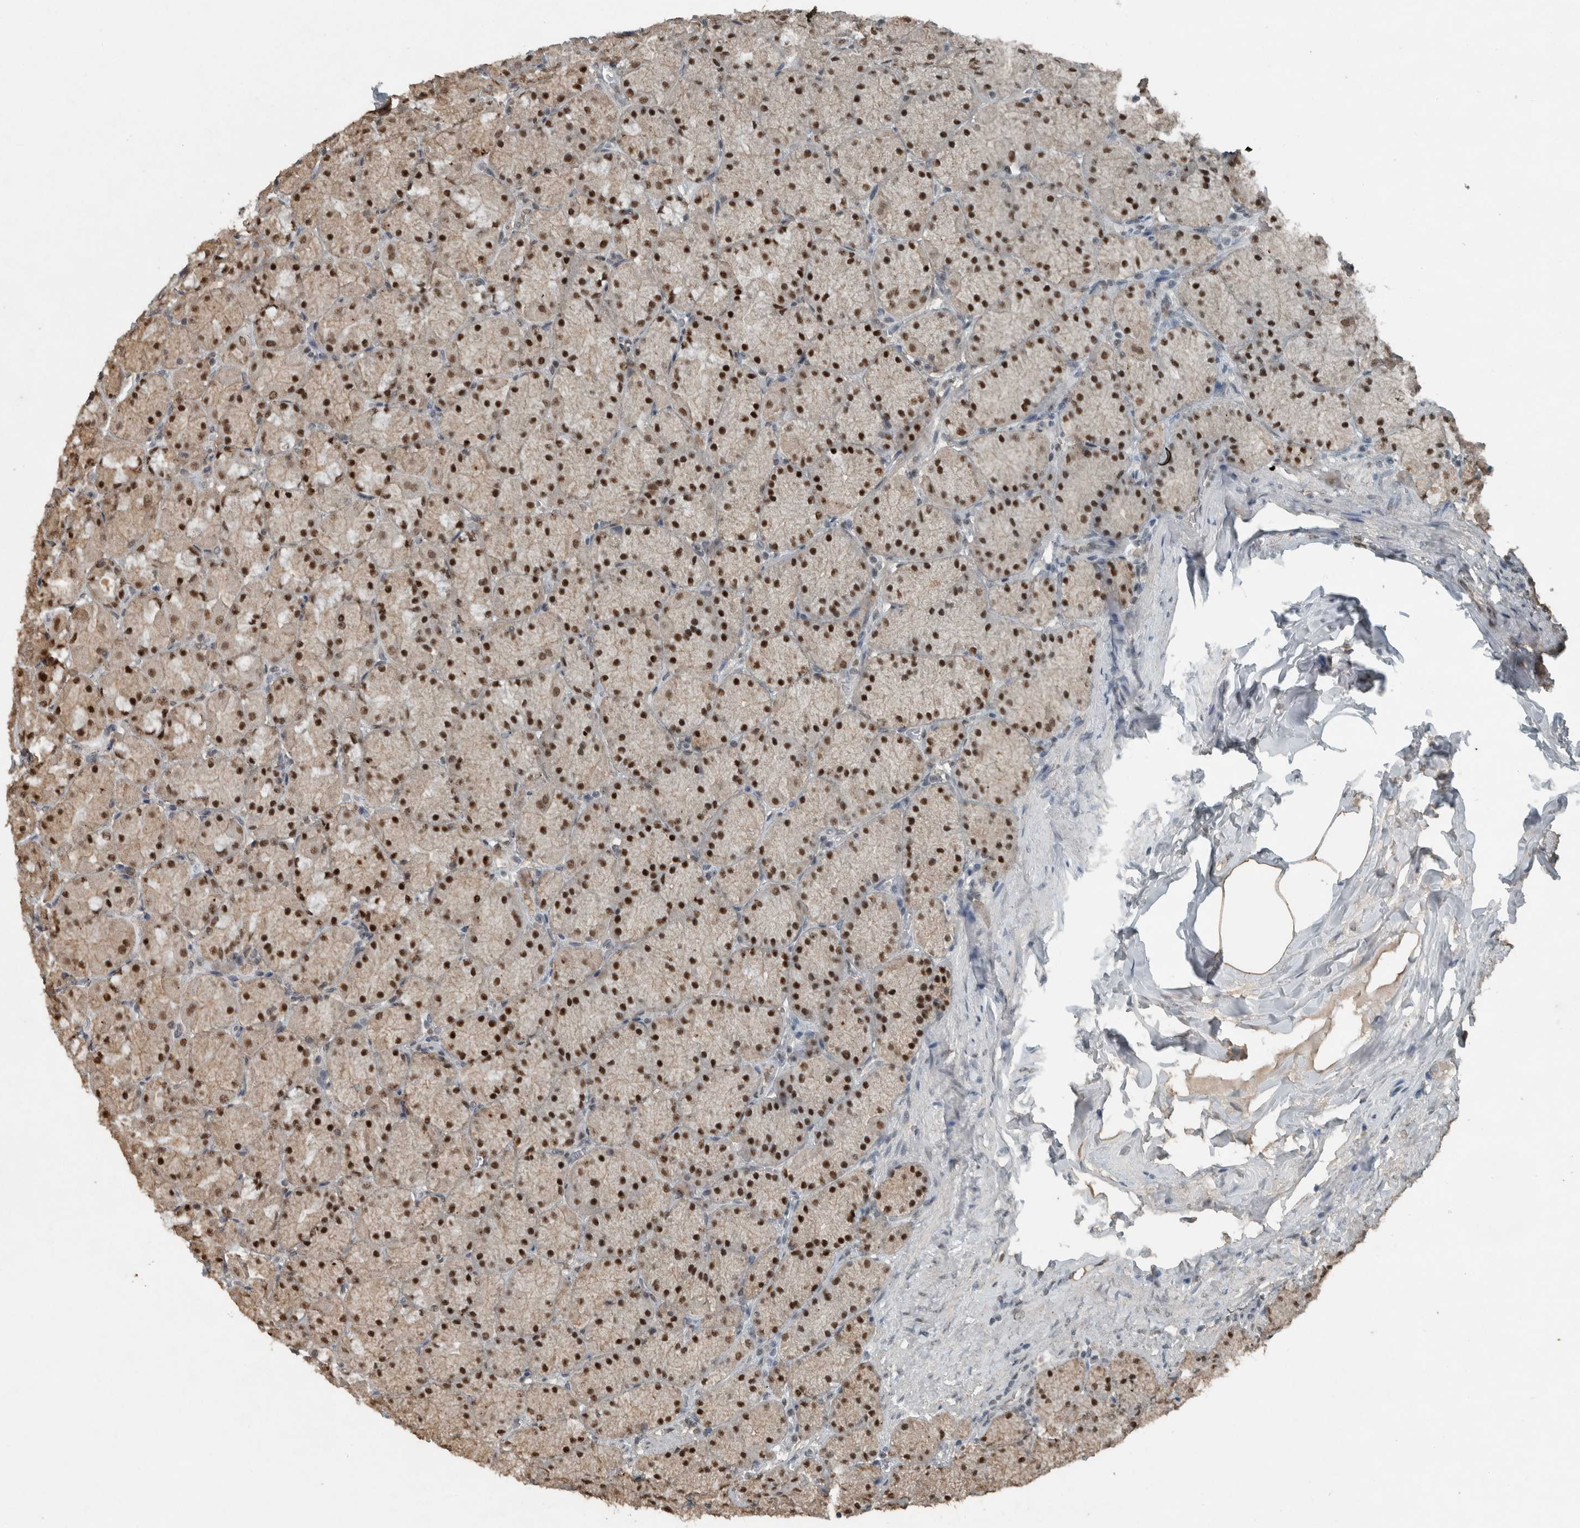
{"staining": {"intensity": "strong", "quantity": ">75%", "location": "nuclear"}, "tissue": "stomach", "cell_type": "Glandular cells", "image_type": "normal", "snomed": [{"axis": "morphology", "description": "Normal tissue, NOS"}, {"axis": "topography", "description": "Stomach, upper"}], "caption": "Unremarkable stomach shows strong nuclear staining in about >75% of glandular cells, visualized by immunohistochemistry.", "gene": "ZNF24", "patient": {"sex": "female", "age": 56}}